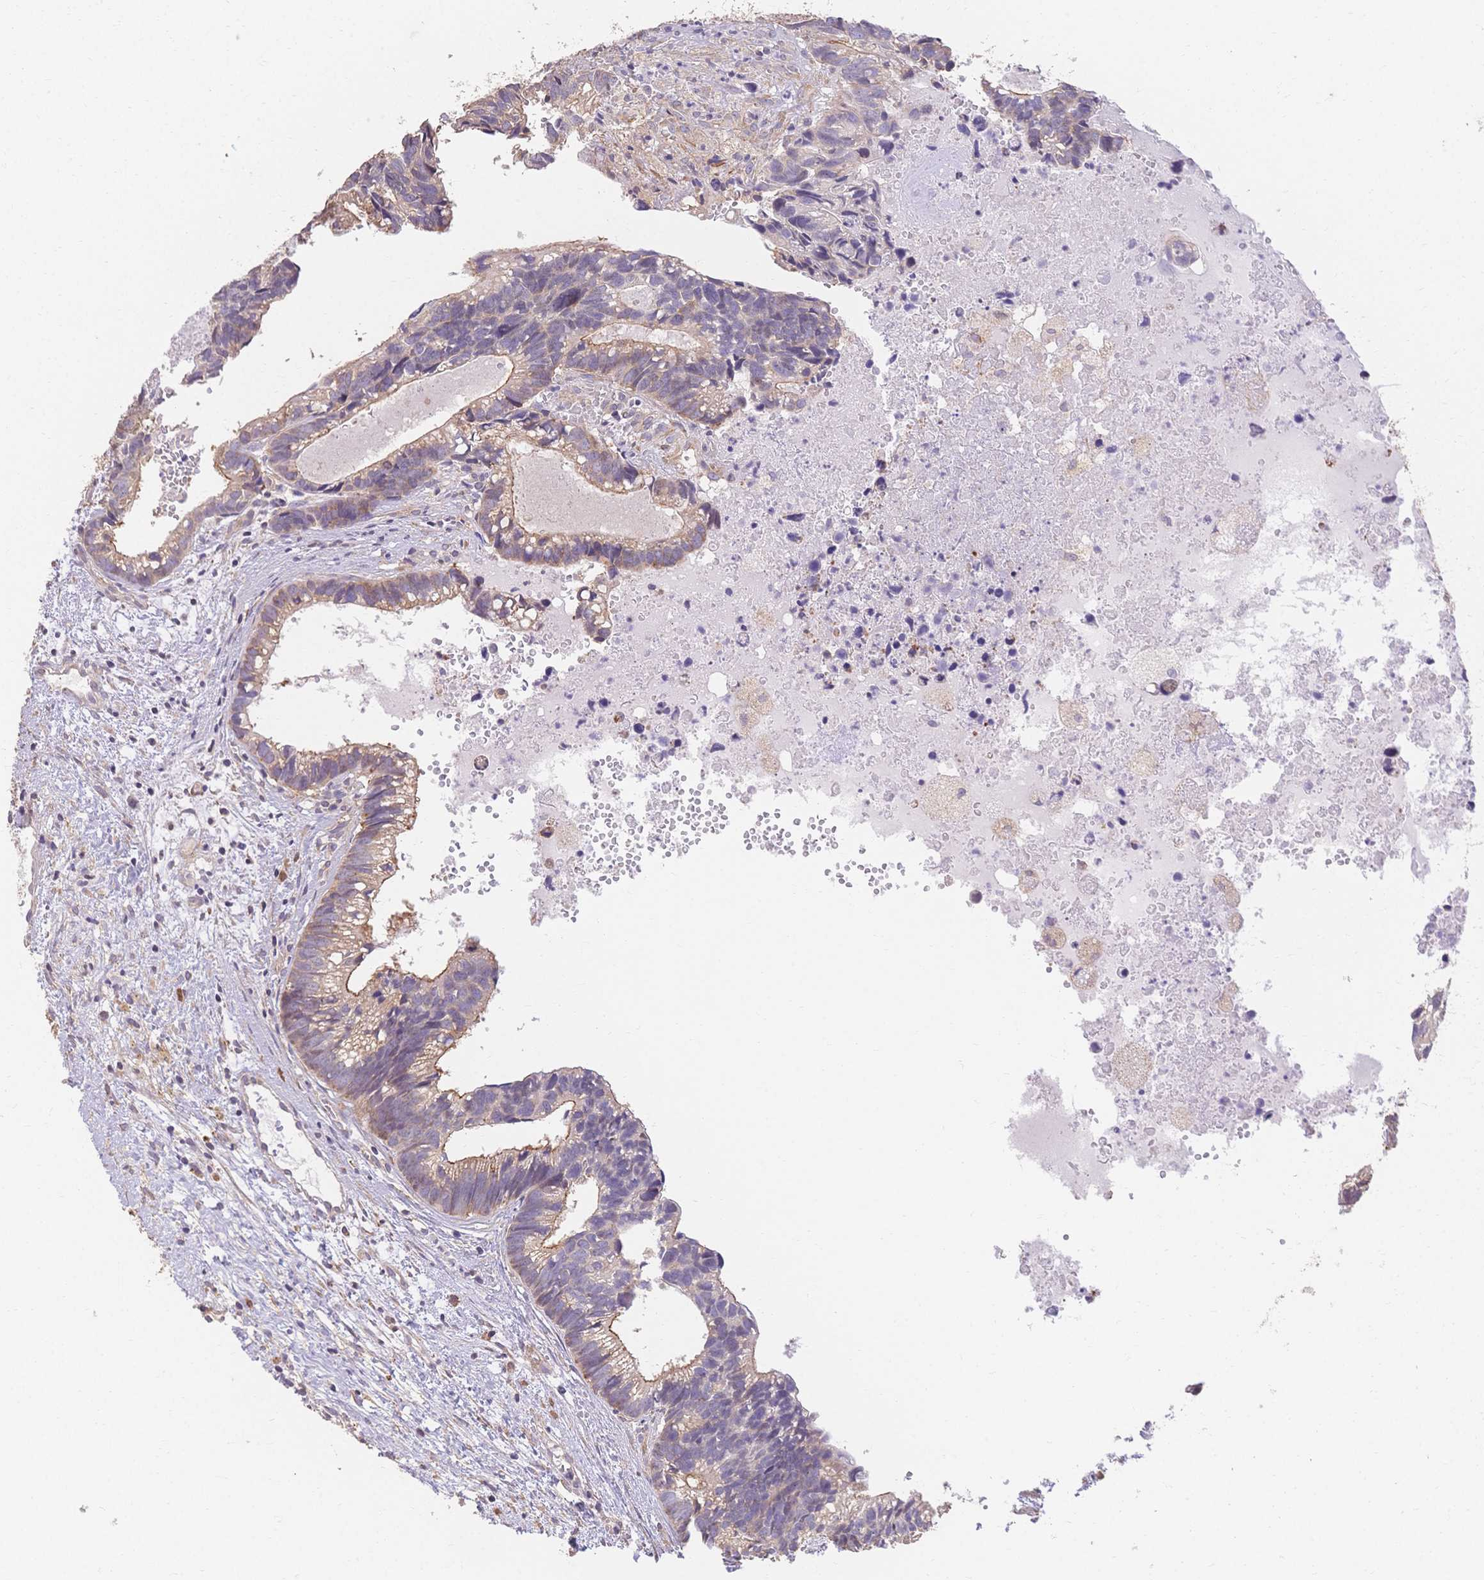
{"staining": {"intensity": "weak", "quantity": "25%-75%", "location": "cytoplasmic/membranous"}, "tissue": "head and neck cancer", "cell_type": "Tumor cells", "image_type": "cancer", "snomed": [{"axis": "morphology", "description": "Adenocarcinoma, NOS"}, {"axis": "topography", "description": "Head-Neck"}], "caption": "The photomicrograph exhibits staining of head and neck cancer (adenocarcinoma), revealing weak cytoplasmic/membranous protein staining (brown color) within tumor cells. (DAB IHC with brightfield microscopy, high magnification).", "gene": "HS3ST5", "patient": {"sex": "male", "age": 62}}